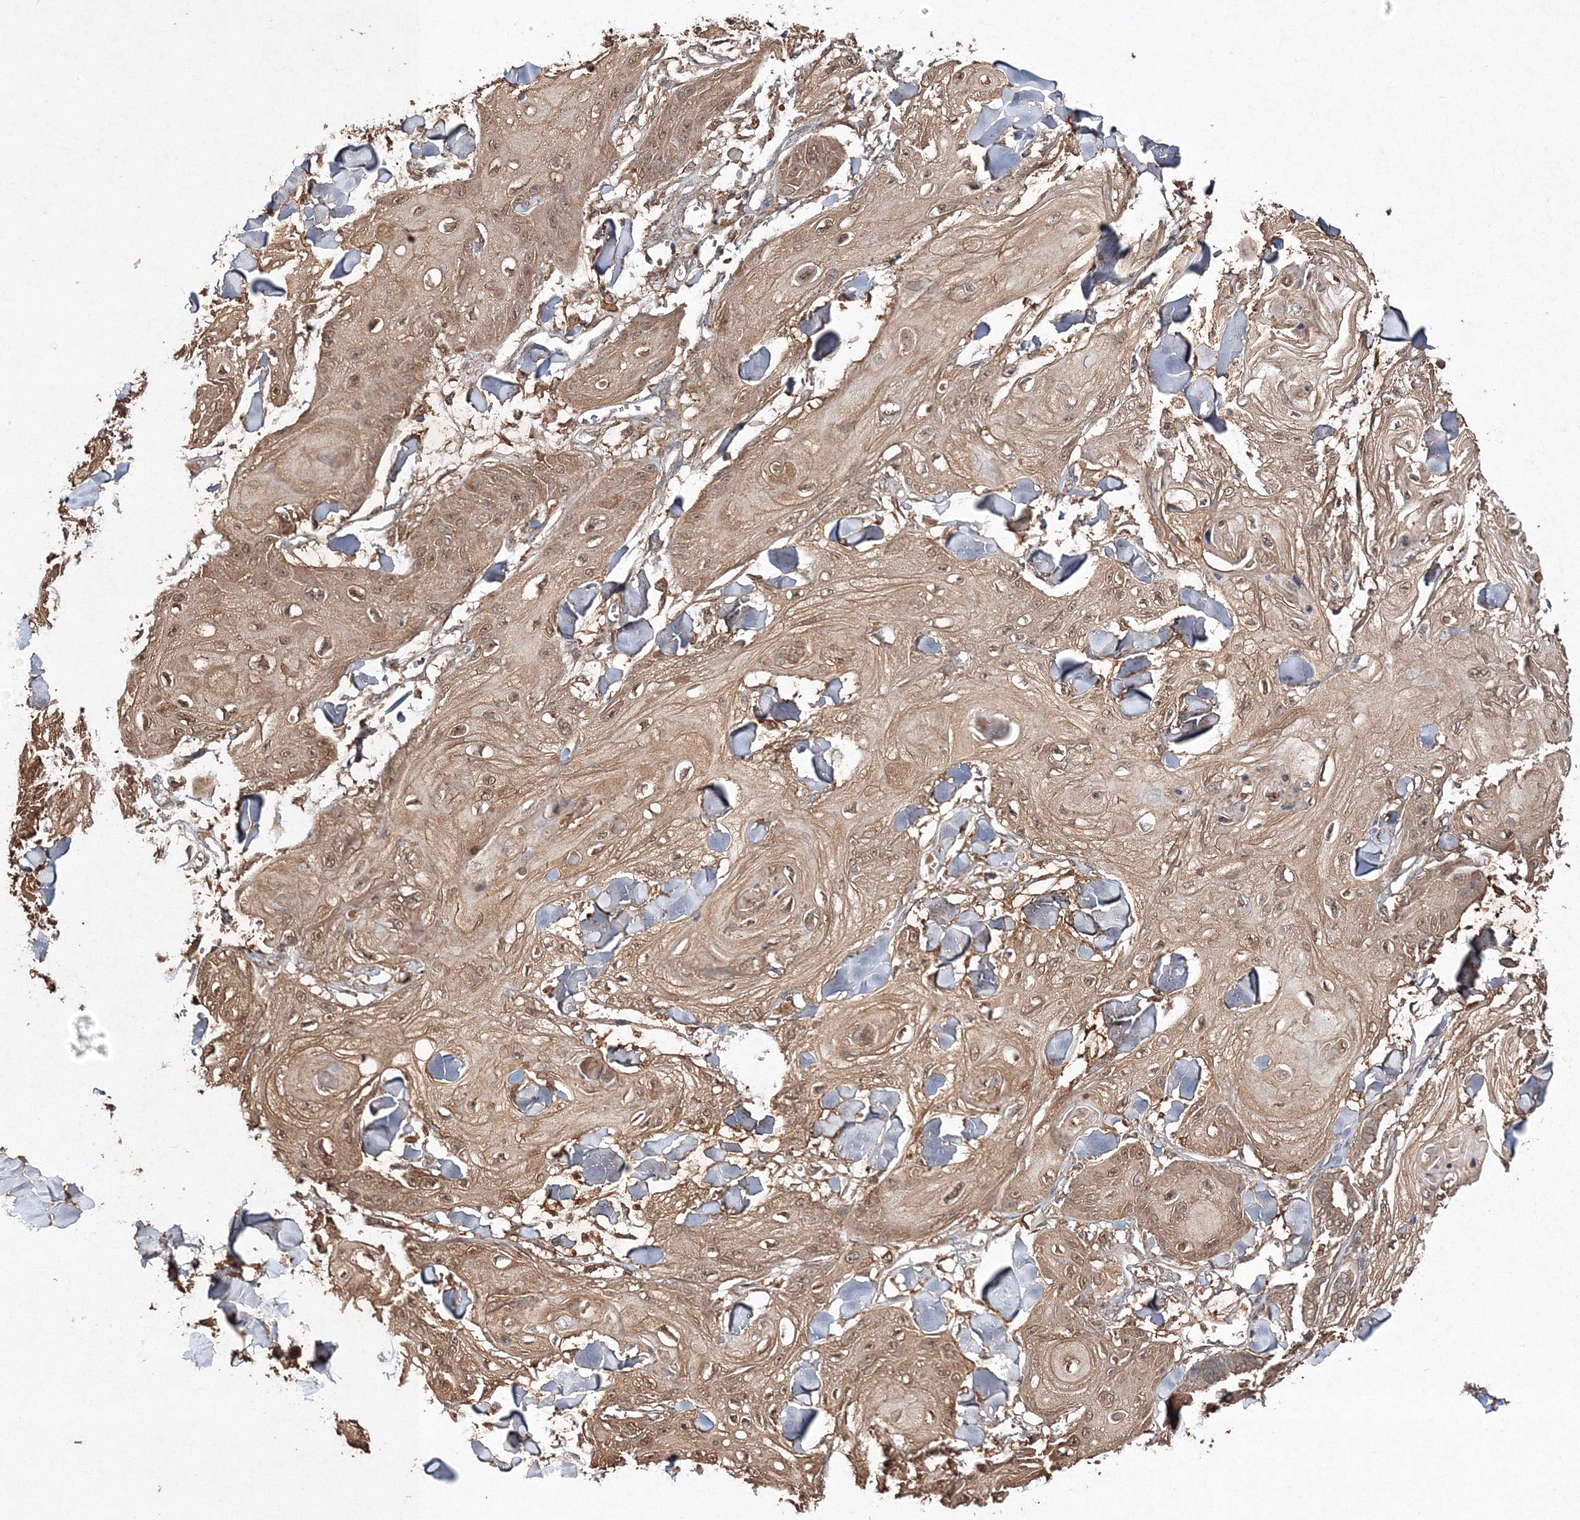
{"staining": {"intensity": "moderate", "quantity": ">75%", "location": "cytoplasmic/membranous,nuclear"}, "tissue": "skin cancer", "cell_type": "Tumor cells", "image_type": "cancer", "snomed": [{"axis": "morphology", "description": "Squamous cell carcinoma, NOS"}, {"axis": "topography", "description": "Skin"}], "caption": "Human skin cancer stained with a protein marker exhibits moderate staining in tumor cells.", "gene": "S100A11", "patient": {"sex": "male", "age": 74}}